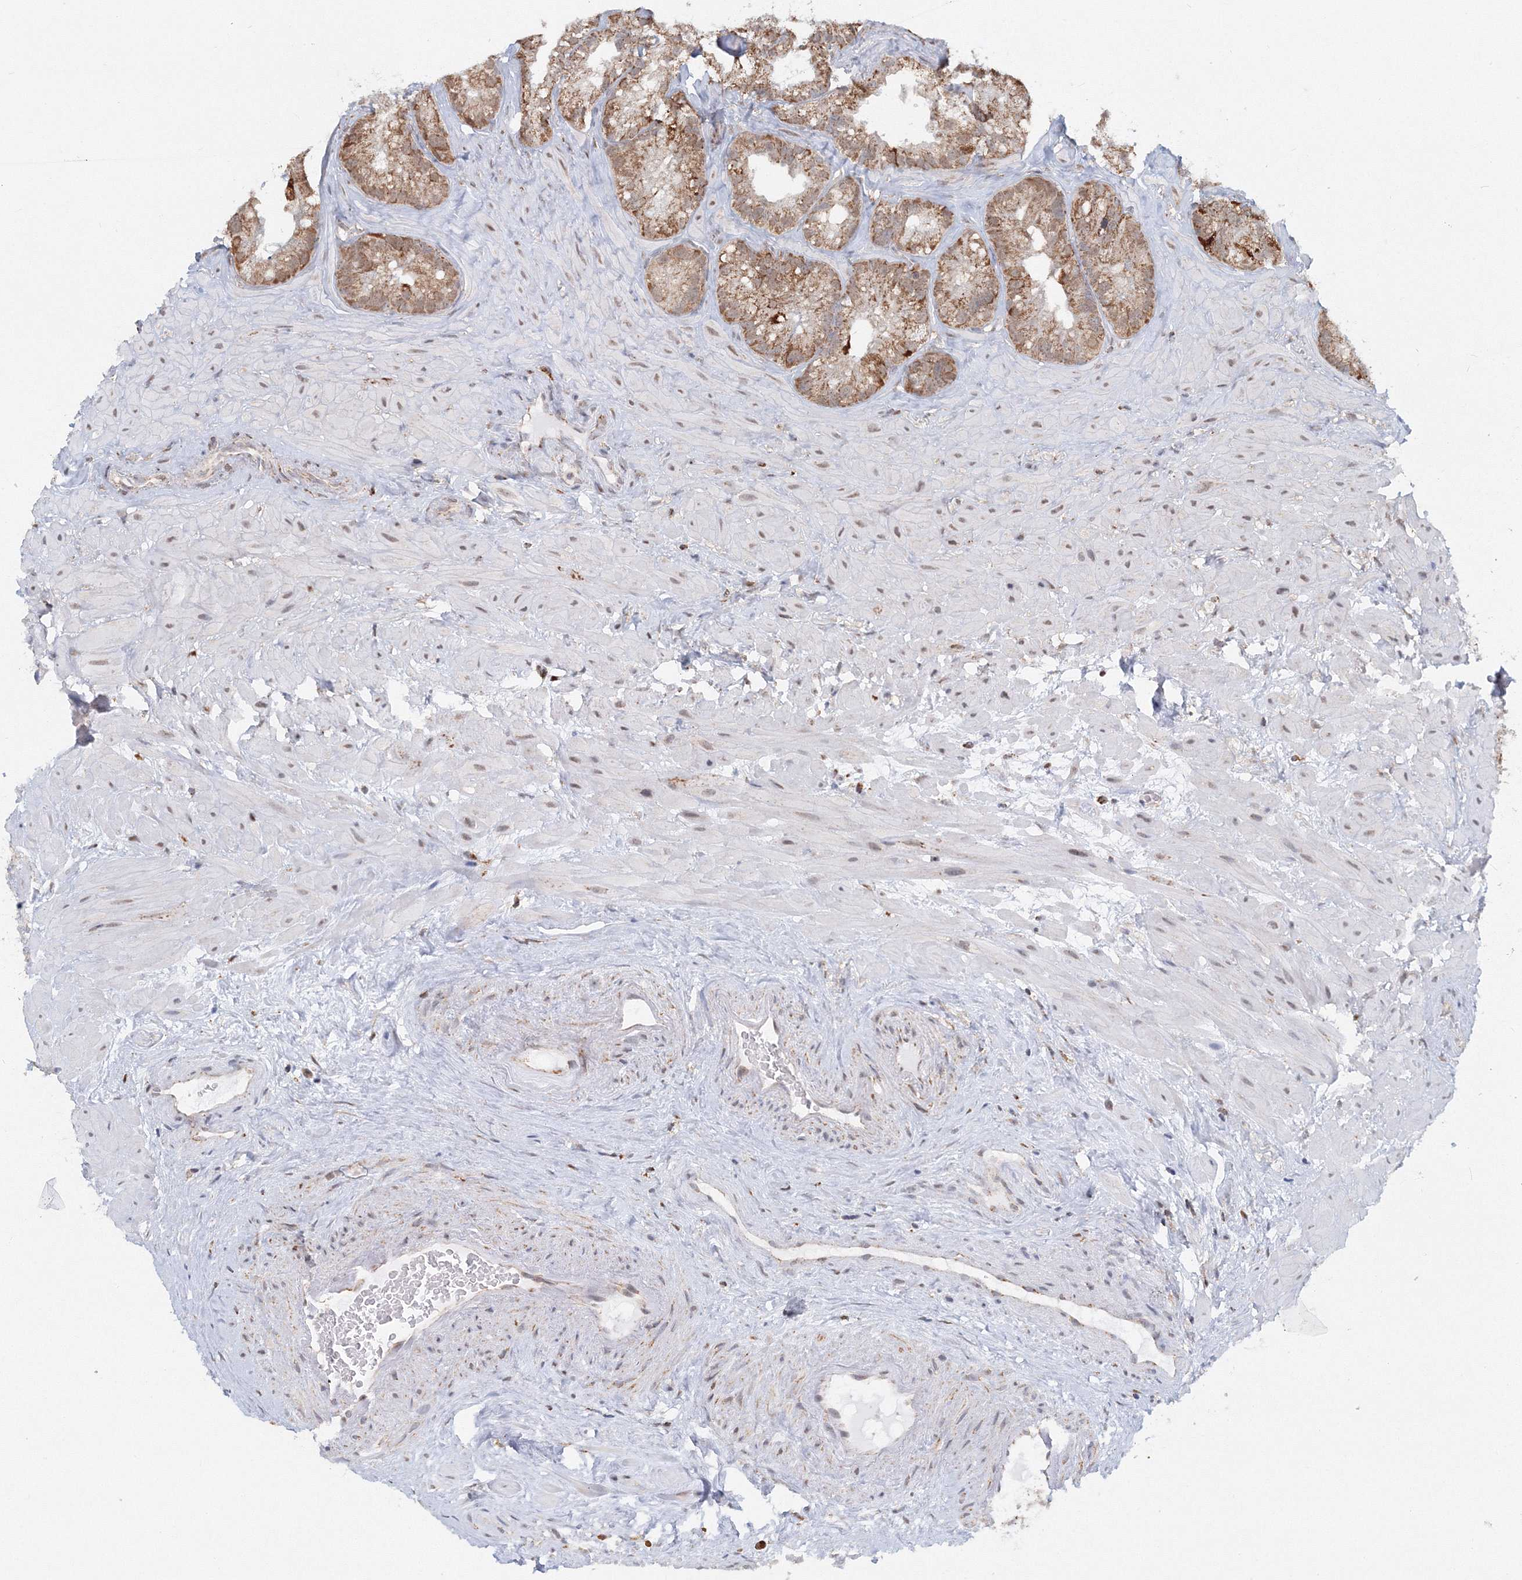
{"staining": {"intensity": "moderate", "quantity": ">75%", "location": "cytoplasmic/membranous,nuclear"}, "tissue": "seminal vesicle", "cell_type": "Glandular cells", "image_type": "normal", "snomed": [{"axis": "morphology", "description": "Normal tissue, NOS"}, {"axis": "topography", "description": "Prostate"}, {"axis": "topography", "description": "Seminal veicle"}], "caption": "Immunohistochemistry (IHC) micrograph of unremarkable seminal vesicle: human seminal vesicle stained using immunohistochemistry (IHC) displays medium levels of moderate protein expression localized specifically in the cytoplasmic/membranous,nuclear of glandular cells, appearing as a cytoplasmic/membranous,nuclear brown color.", "gene": "PSMD6", "patient": {"sex": "male", "age": 68}}